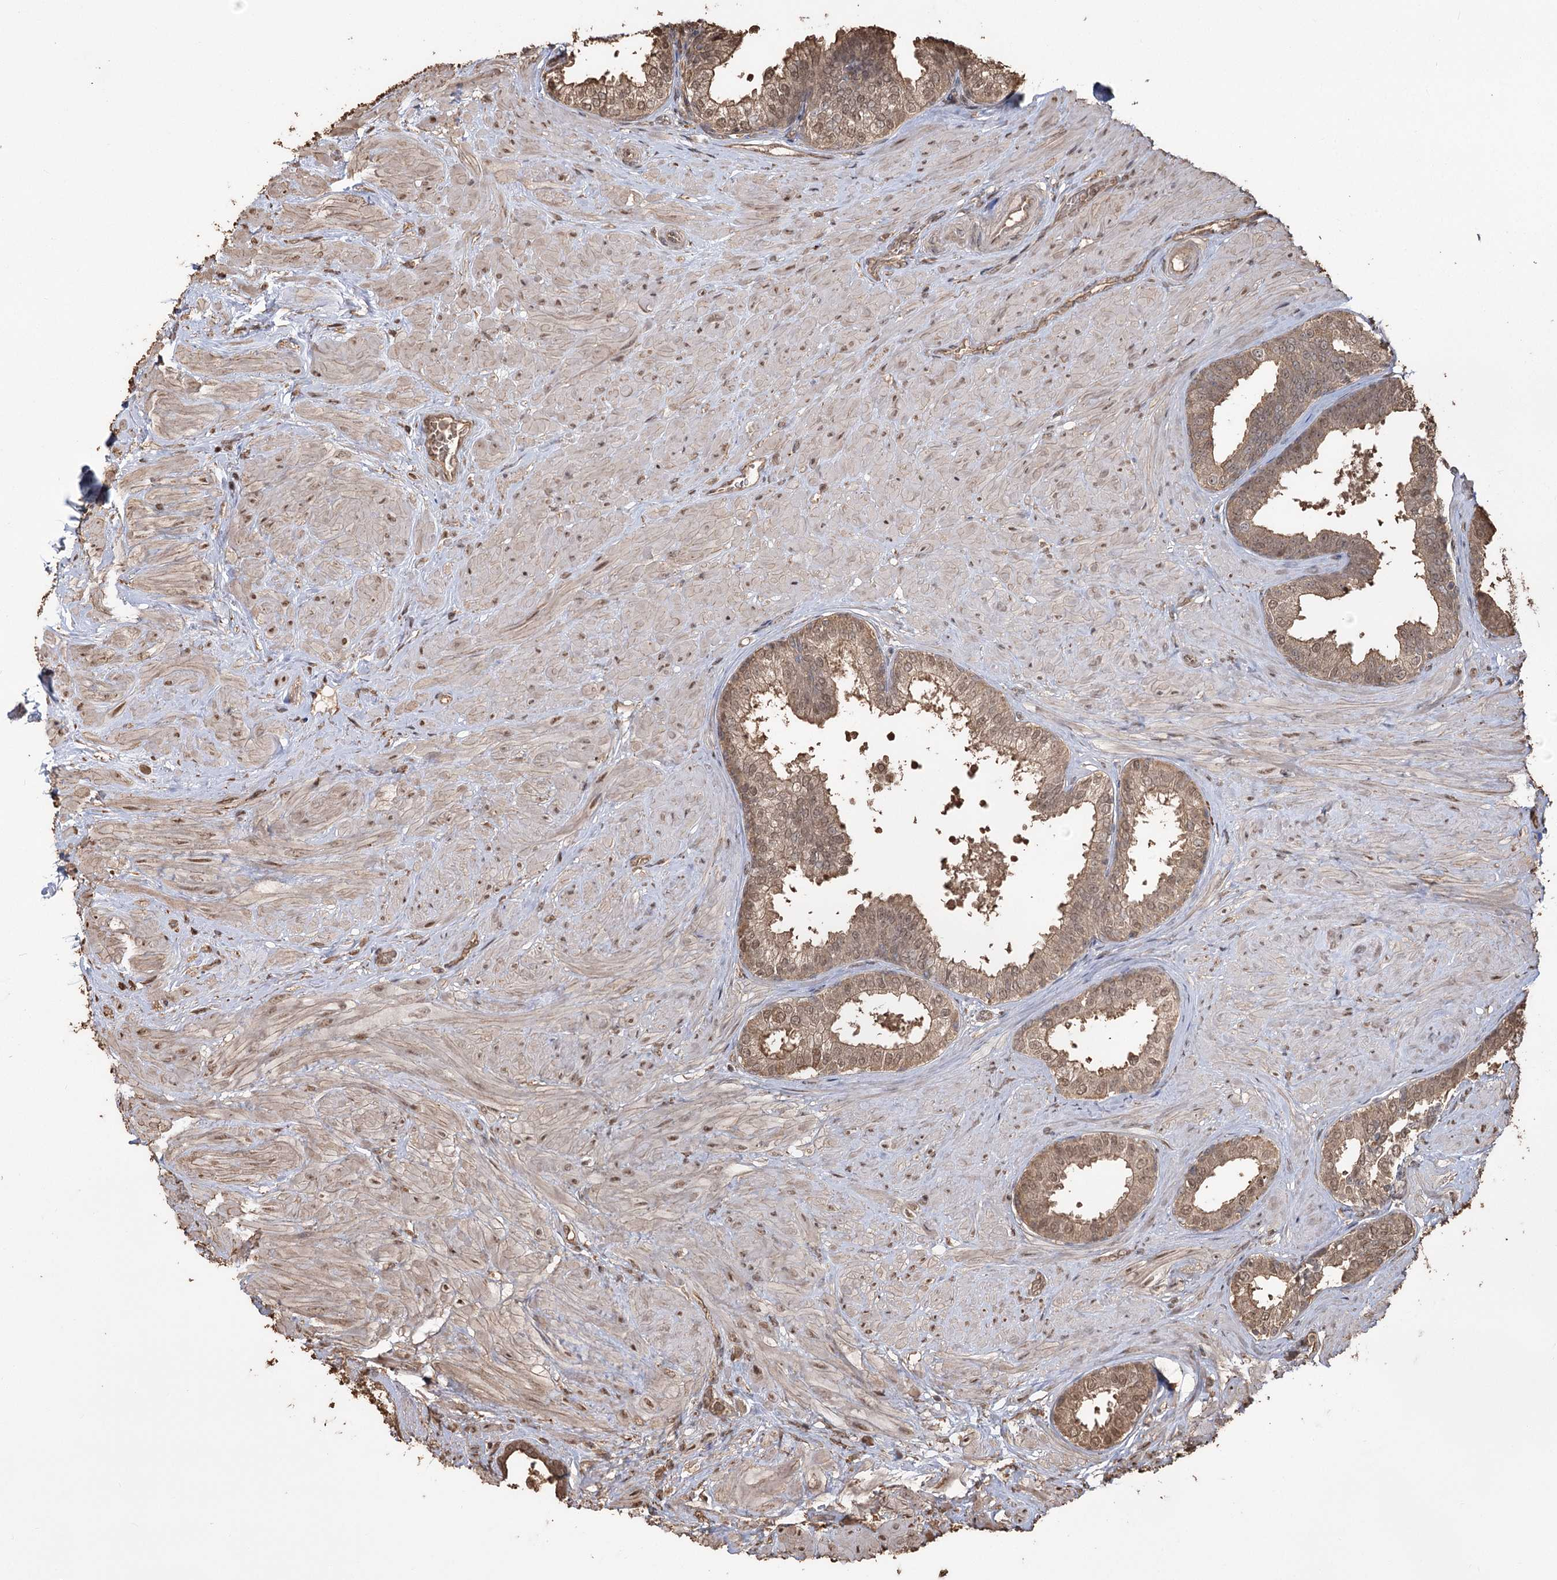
{"staining": {"intensity": "moderate", "quantity": ">75%", "location": "cytoplasmic/membranous,nuclear"}, "tissue": "prostate", "cell_type": "Glandular cells", "image_type": "normal", "snomed": [{"axis": "morphology", "description": "Normal tissue, NOS"}, {"axis": "topography", "description": "Prostate"}], "caption": "An image of human prostate stained for a protein demonstrates moderate cytoplasmic/membranous,nuclear brown staining in glandular cells.", "gene": "PLCH1", "patient": {"sex": "male", "age": 48}}